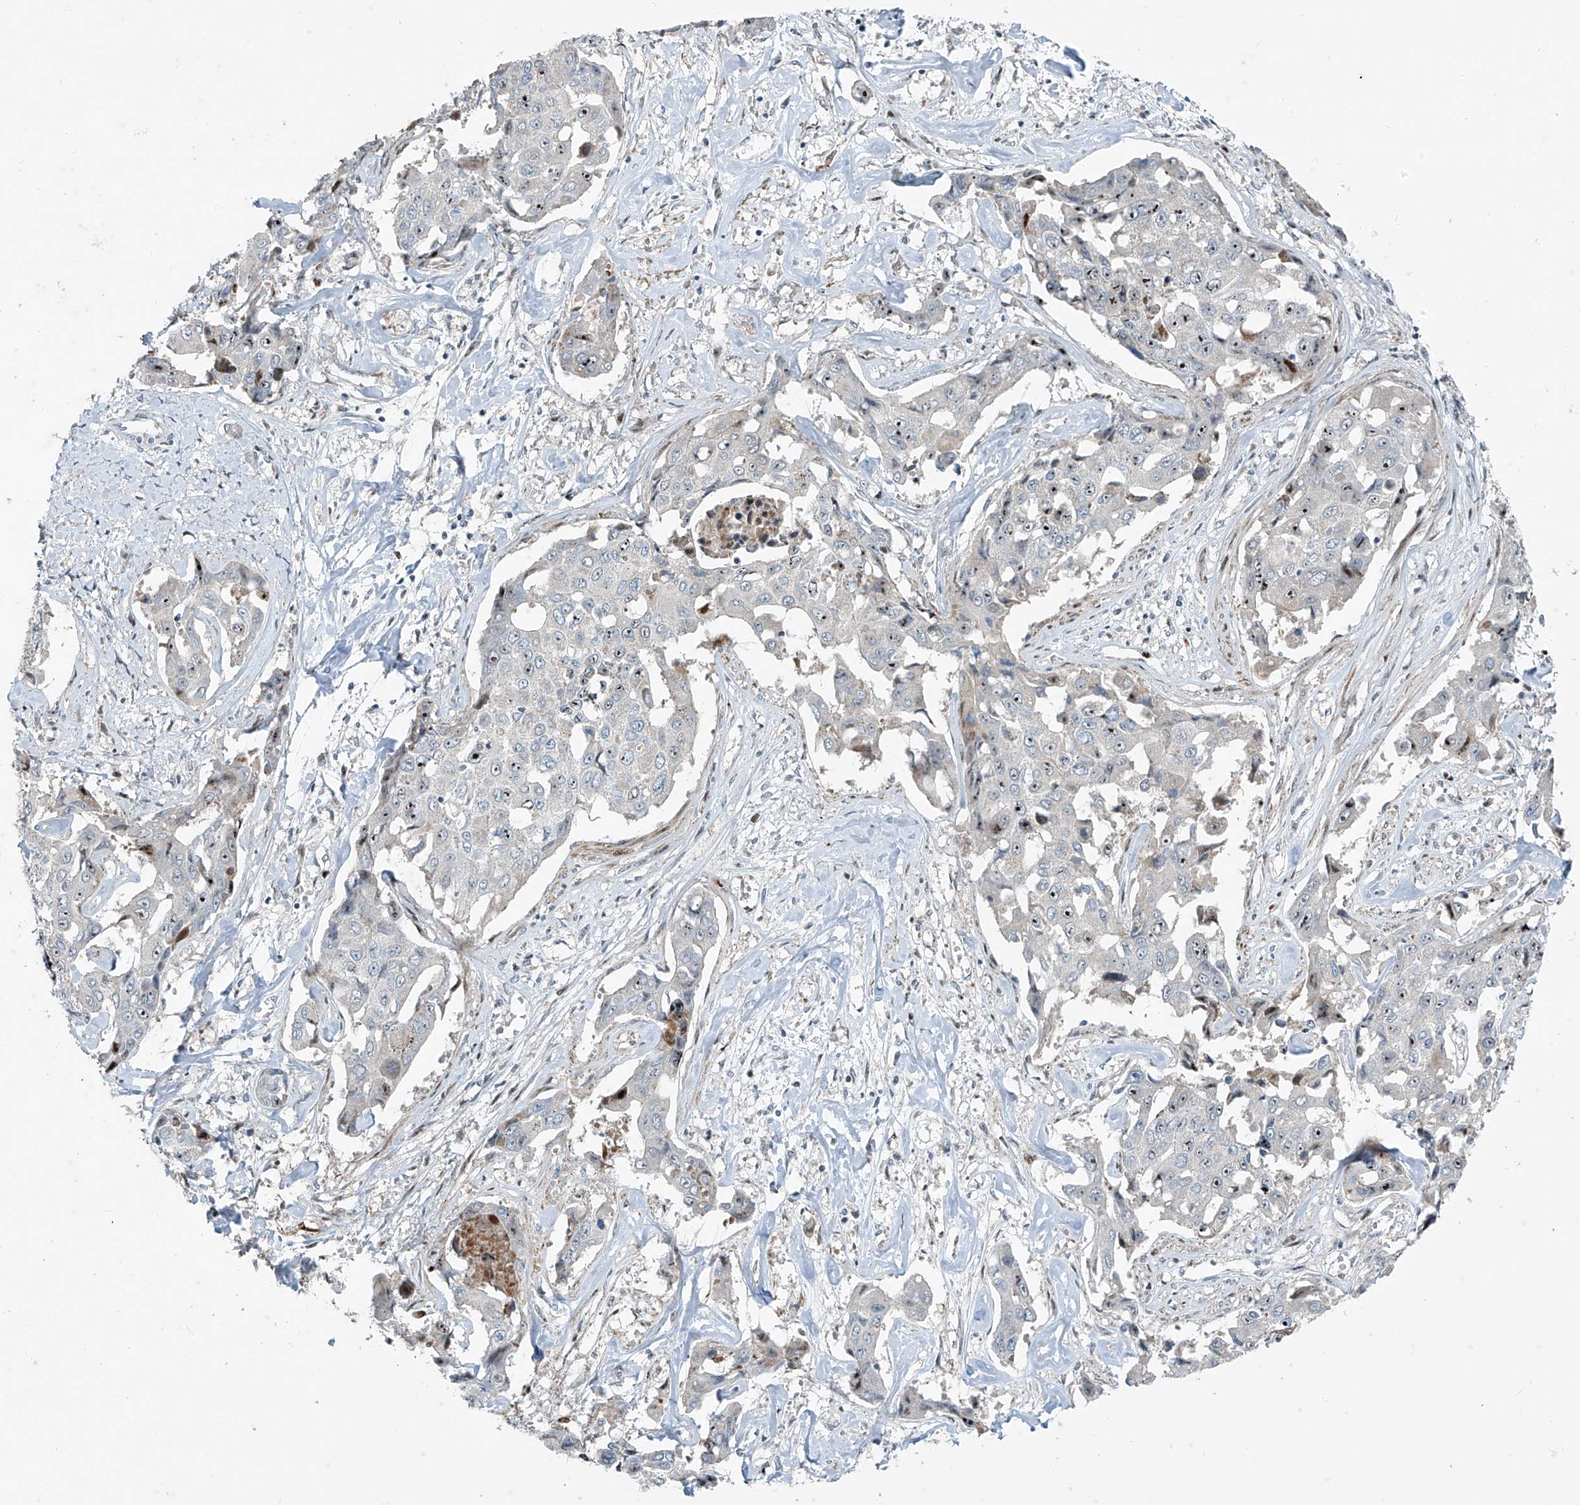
{"staining": {"intensity": "moderate", "quantity": "<25%", "location": "nuclear"}, "tissue": "liver cancer", "cell_type": "Tumor cells", "image_type": "cancer", "snomed": [{"axis": "morphology", "description": "Cholangiocarcinoma"}, {"axis": "topography", "description": "Liver"}], "caption": "Cholangiocarcinoma (liver) was stained to show a protein in brown. There is low levels of moderate nuclear positivity in about <25% of tumor cells.", "gene": "PPCS", "patient": {"sex": "male", "age": 59}}